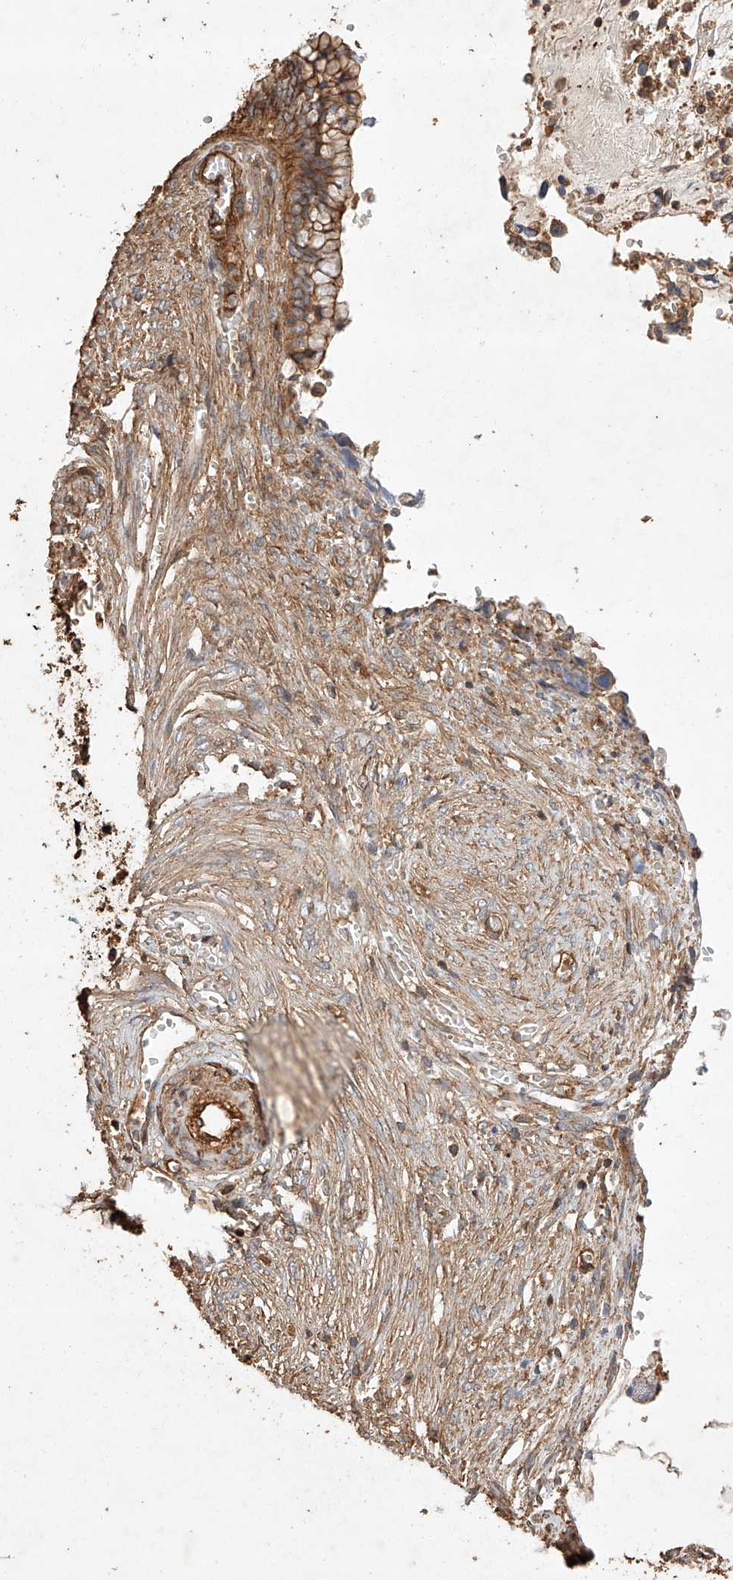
{"staining": {"intensity": "strong", "quantity": ">75%", "location": "cytoplasmic/membranous"}, "tissue": "cervical cancer", "cell_type": "Tumor cells", "image_type": "cancer", "snomed": [{"axis": "morphology", "description": "Adenocarcinoma, NOS"}, {"axis": "topography", "description": "Cervix"}], "caption": "DAB (3,3'-diaminobenzidine) immunohistochemical staining of human cervical adenocarcinoma displays strong cytoplasmic/membranous protein positivity in approximately >75% of tumor cells. (DAB (3,3'-diaminobenzidine) = brown stain, brightfield microscopy at high magnification).", "gene": "GHDC", "patient": {"sex": "female", "age": 44}}